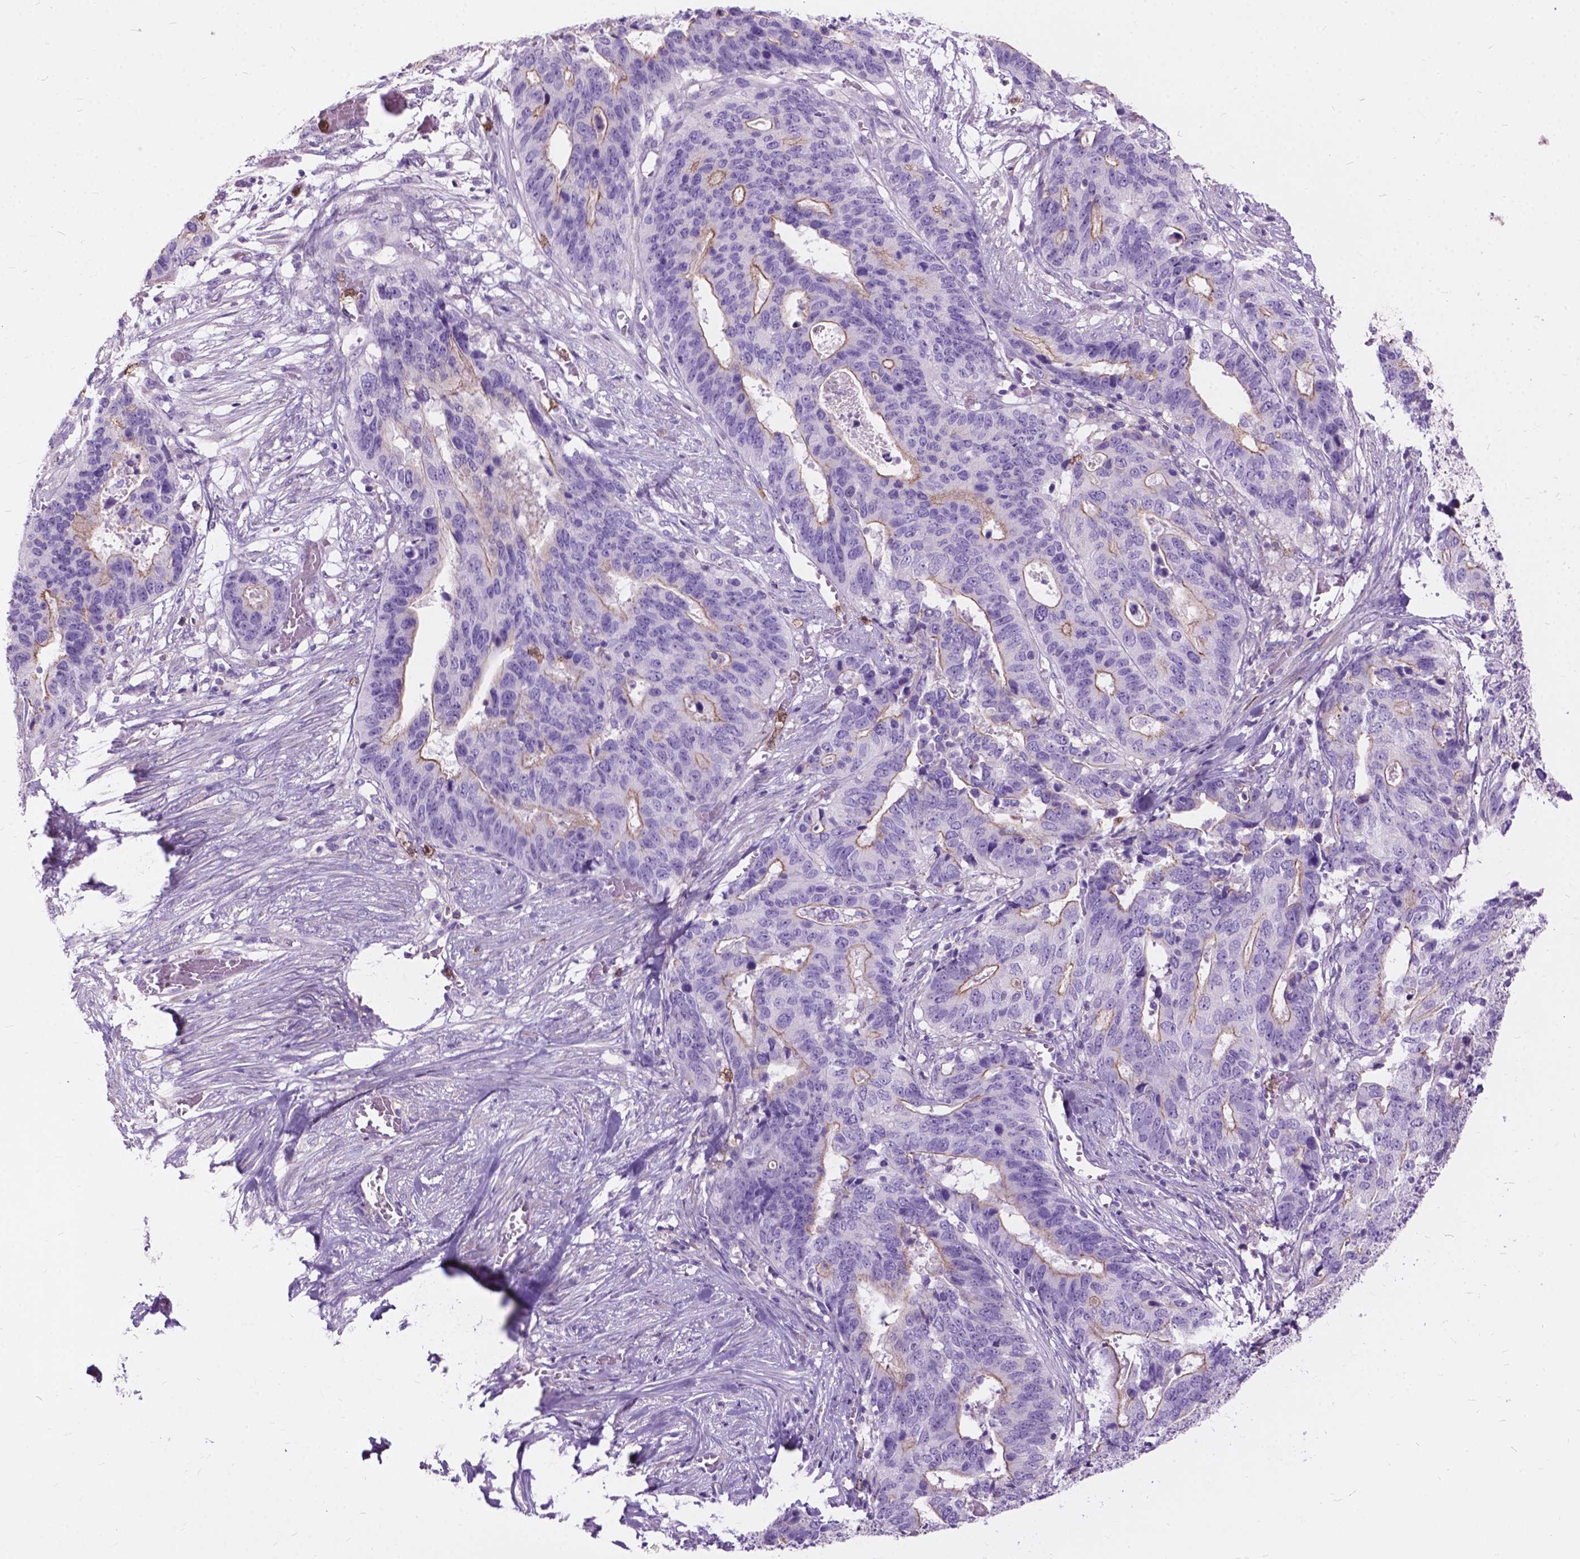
{"staining": {"intensity": "moderate", "quantity": "<25%", "location": "cytoplasmic/membranous"}, "tissue": "stomach cancer", "cell_type": "Tumor cells", "image_type": "cancer", "snomed": [{"axis": "morphology", "description": "Adenocarcinoma, NOS"}, {"axis": "topography", "description": "Stomach, upper"}], "caption": "Adenocarcinoma (stomach) stained for a protein displays moderate cytoplasmic/membranous positivity in tumor cells.", "gene": "PRR35", "patient": {"sex": "female", "age": 67}}